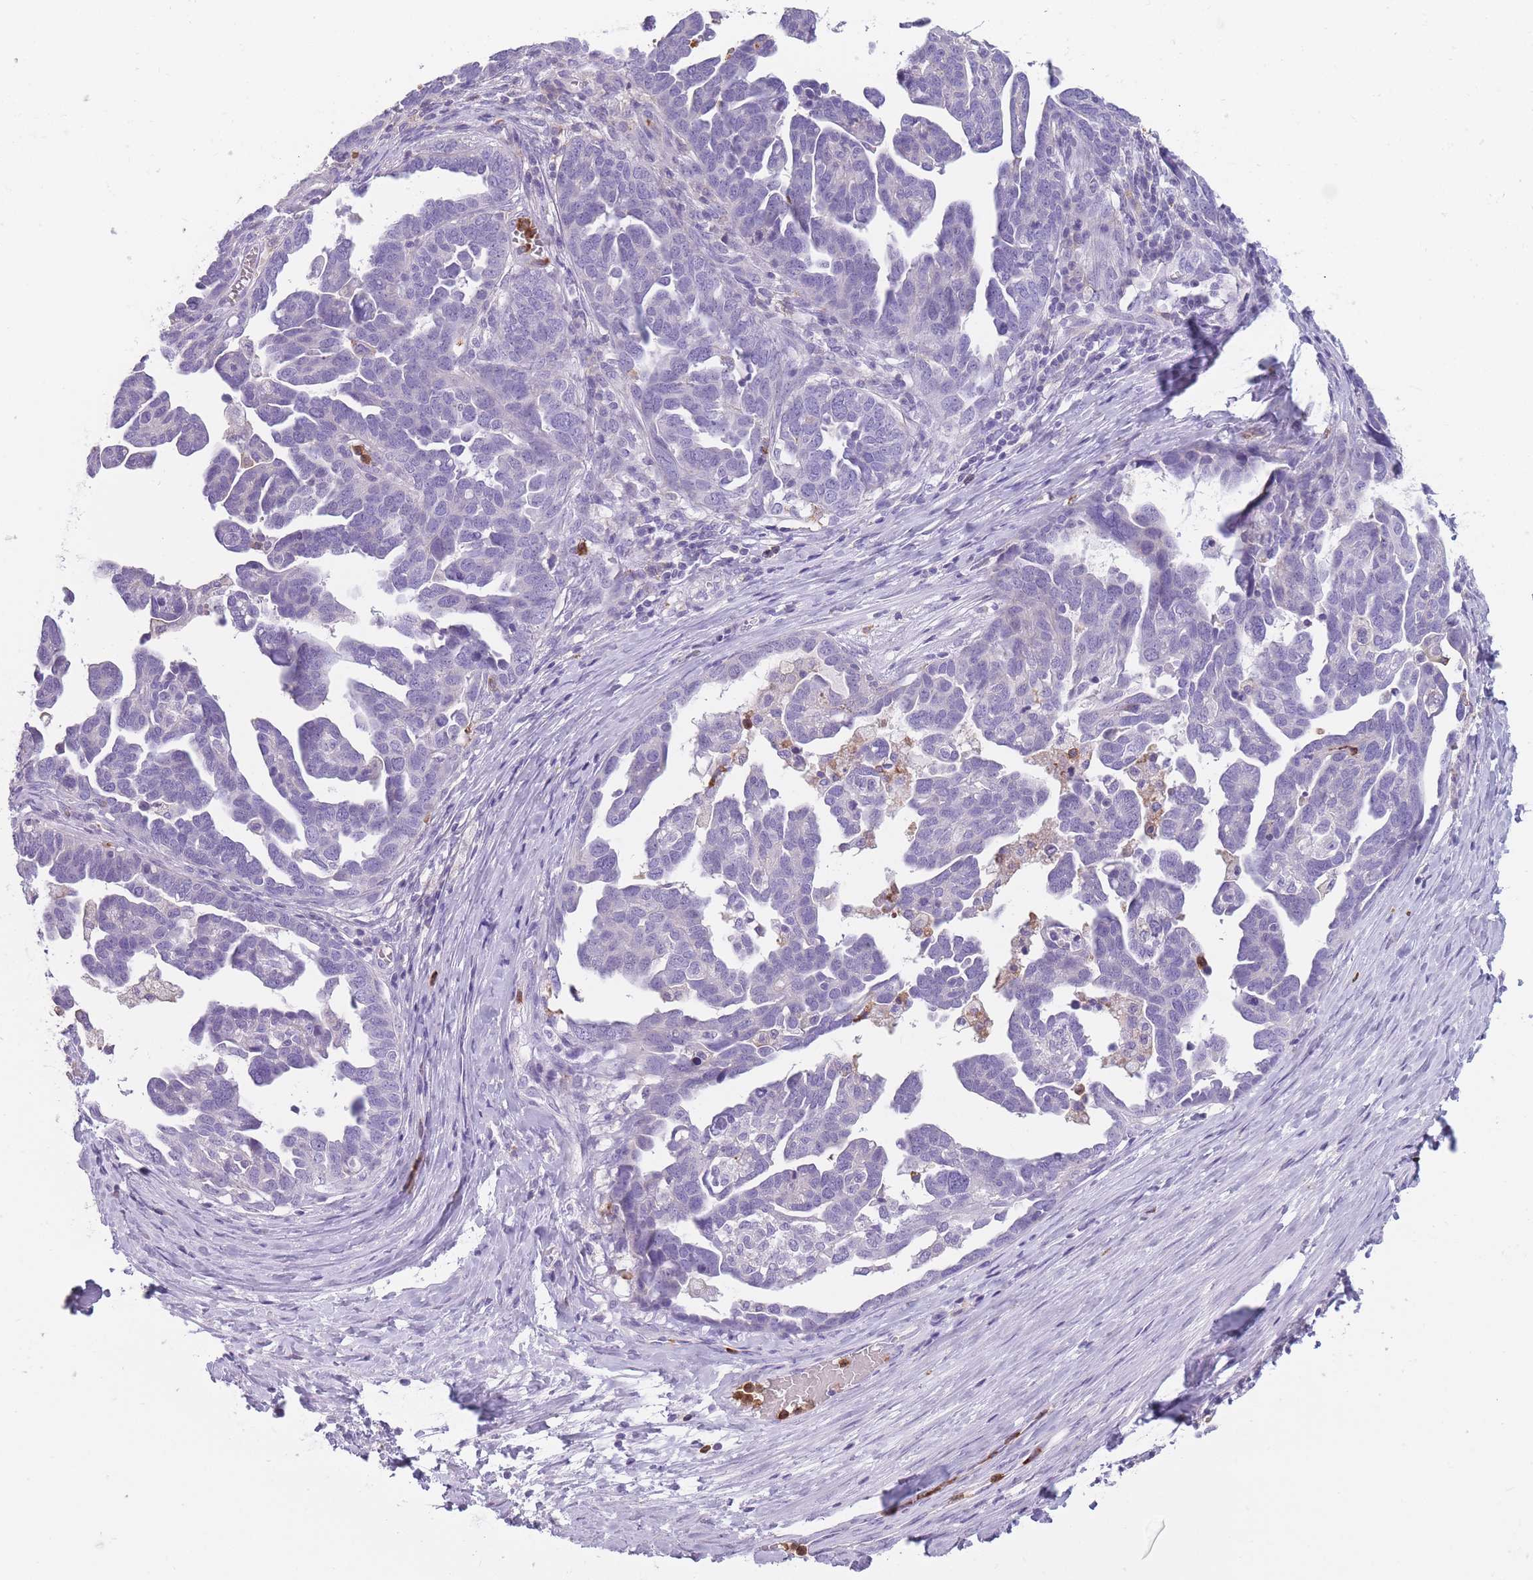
{"staining": {"intensity": "negative", "quantity": "none", "location": "none"}, "tissue": "ovarian cancer", "cell_type": "Tumor cells", "image_type": "cancer", "snomed": [{"axis": "morphology", "description": "Cystadenocarcinoma, serous, NOS"}, {"axis": "topography", "description": "Ovary"}], "caption": "This histopathology image is of ovarian cancer (serous cystadenocarcinoma) stained with immunohistochemistry (IHC) to label a protein in brown with the nuclei are counter-stained blue. There is no staining in tumor cells.", "gene": "CR1L", "patient": {"sex": "female", "age": 54}}